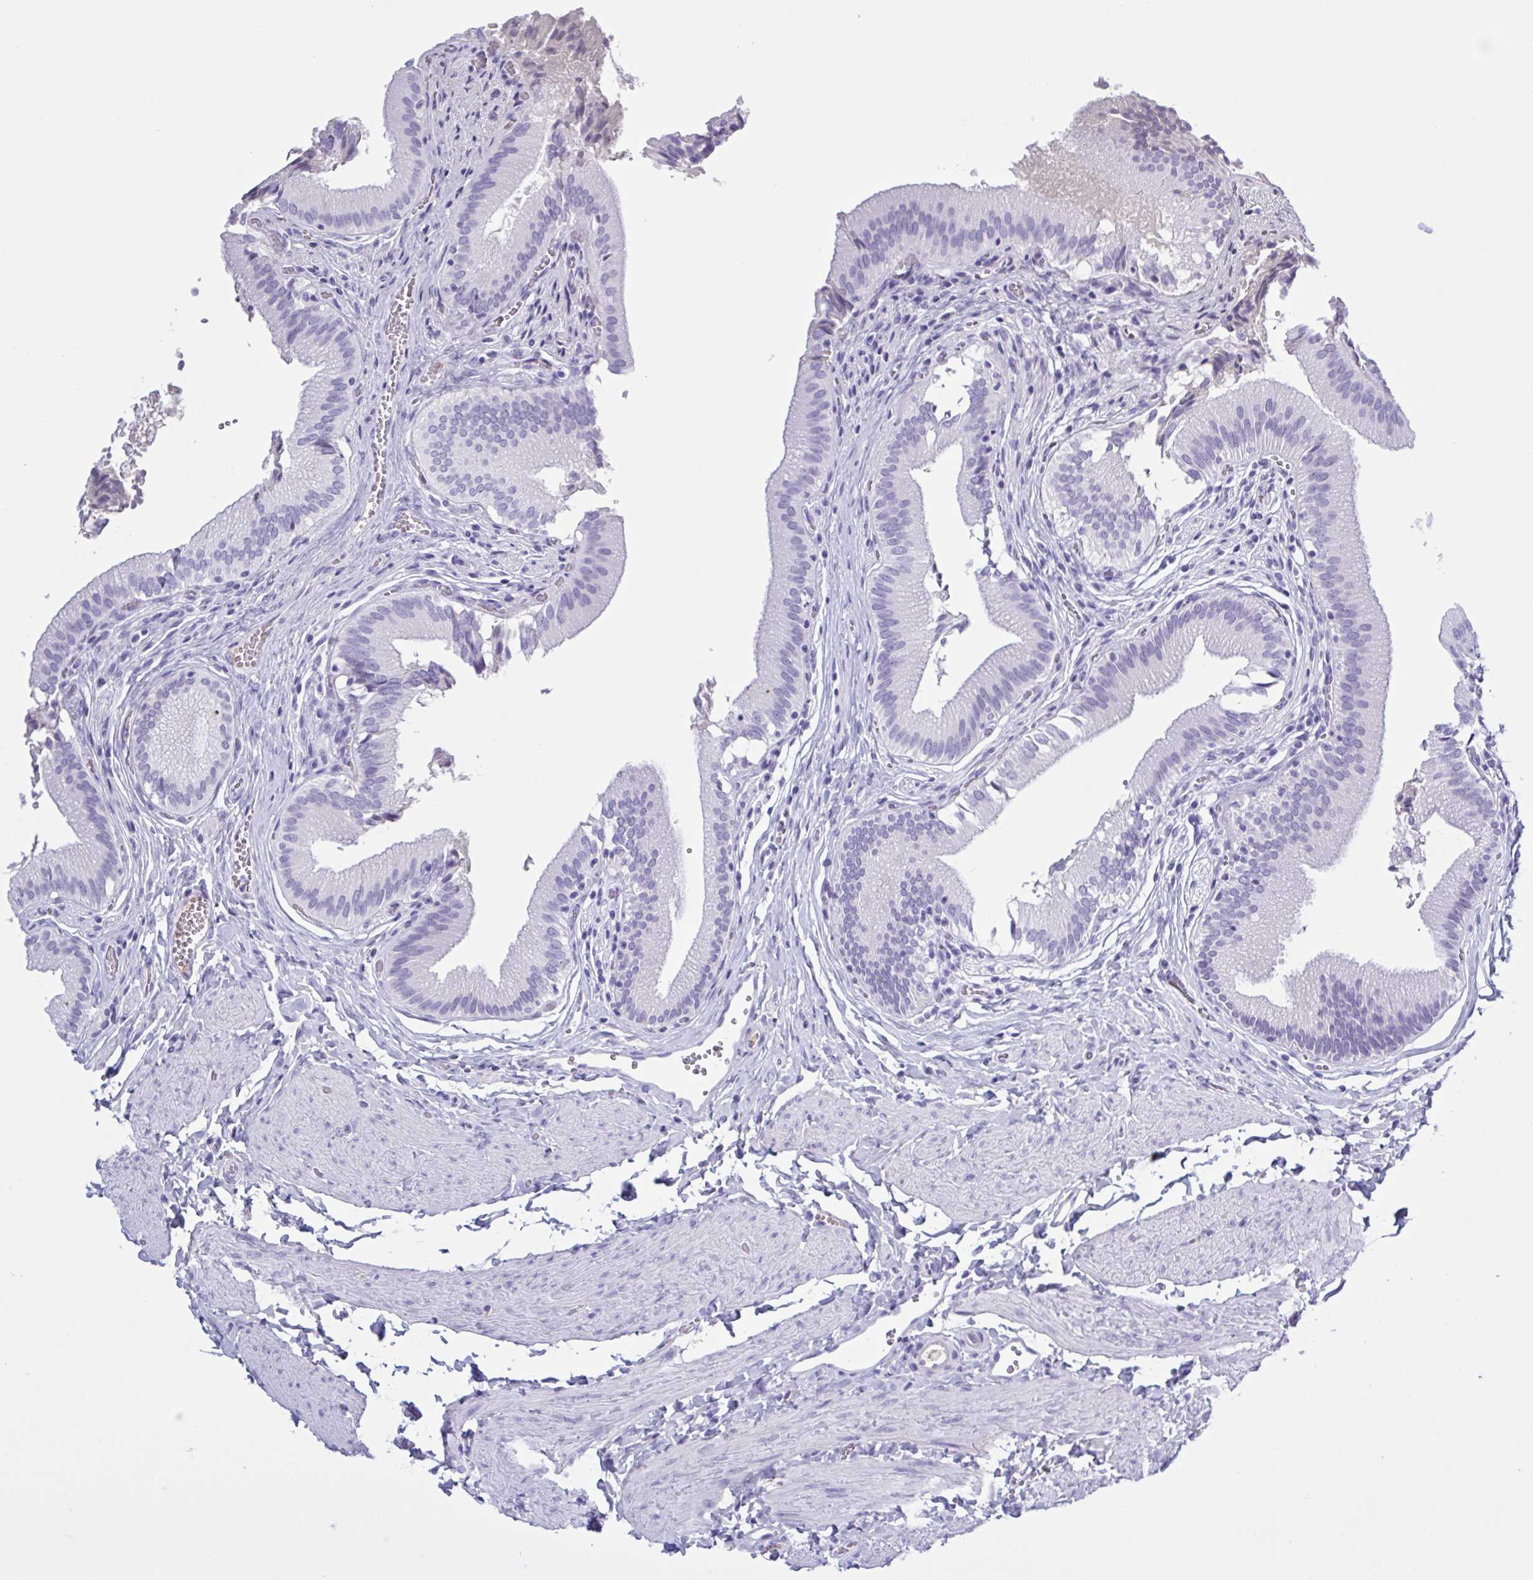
{"staining": {"intensity": "negative", "quantity": "none", "location": "none"}, "tissue": "gallbladder", "cell_type": "Glandular cells", "image_type": "normal", "snomed": [{"axis": "morphology", "description": "Normal tissue, NOS"}, {"axis": "topography", "description": "Gallbladder"}, {"axis": "topography", "description": "Peripheral nerve tissue"}], "caption": "This is a photomicrograph of IHC staining of benign gallbladder, which shows no staining in glandular cells.", "gene": "USP35", "patient": {"sex": "male", "age": 17}}